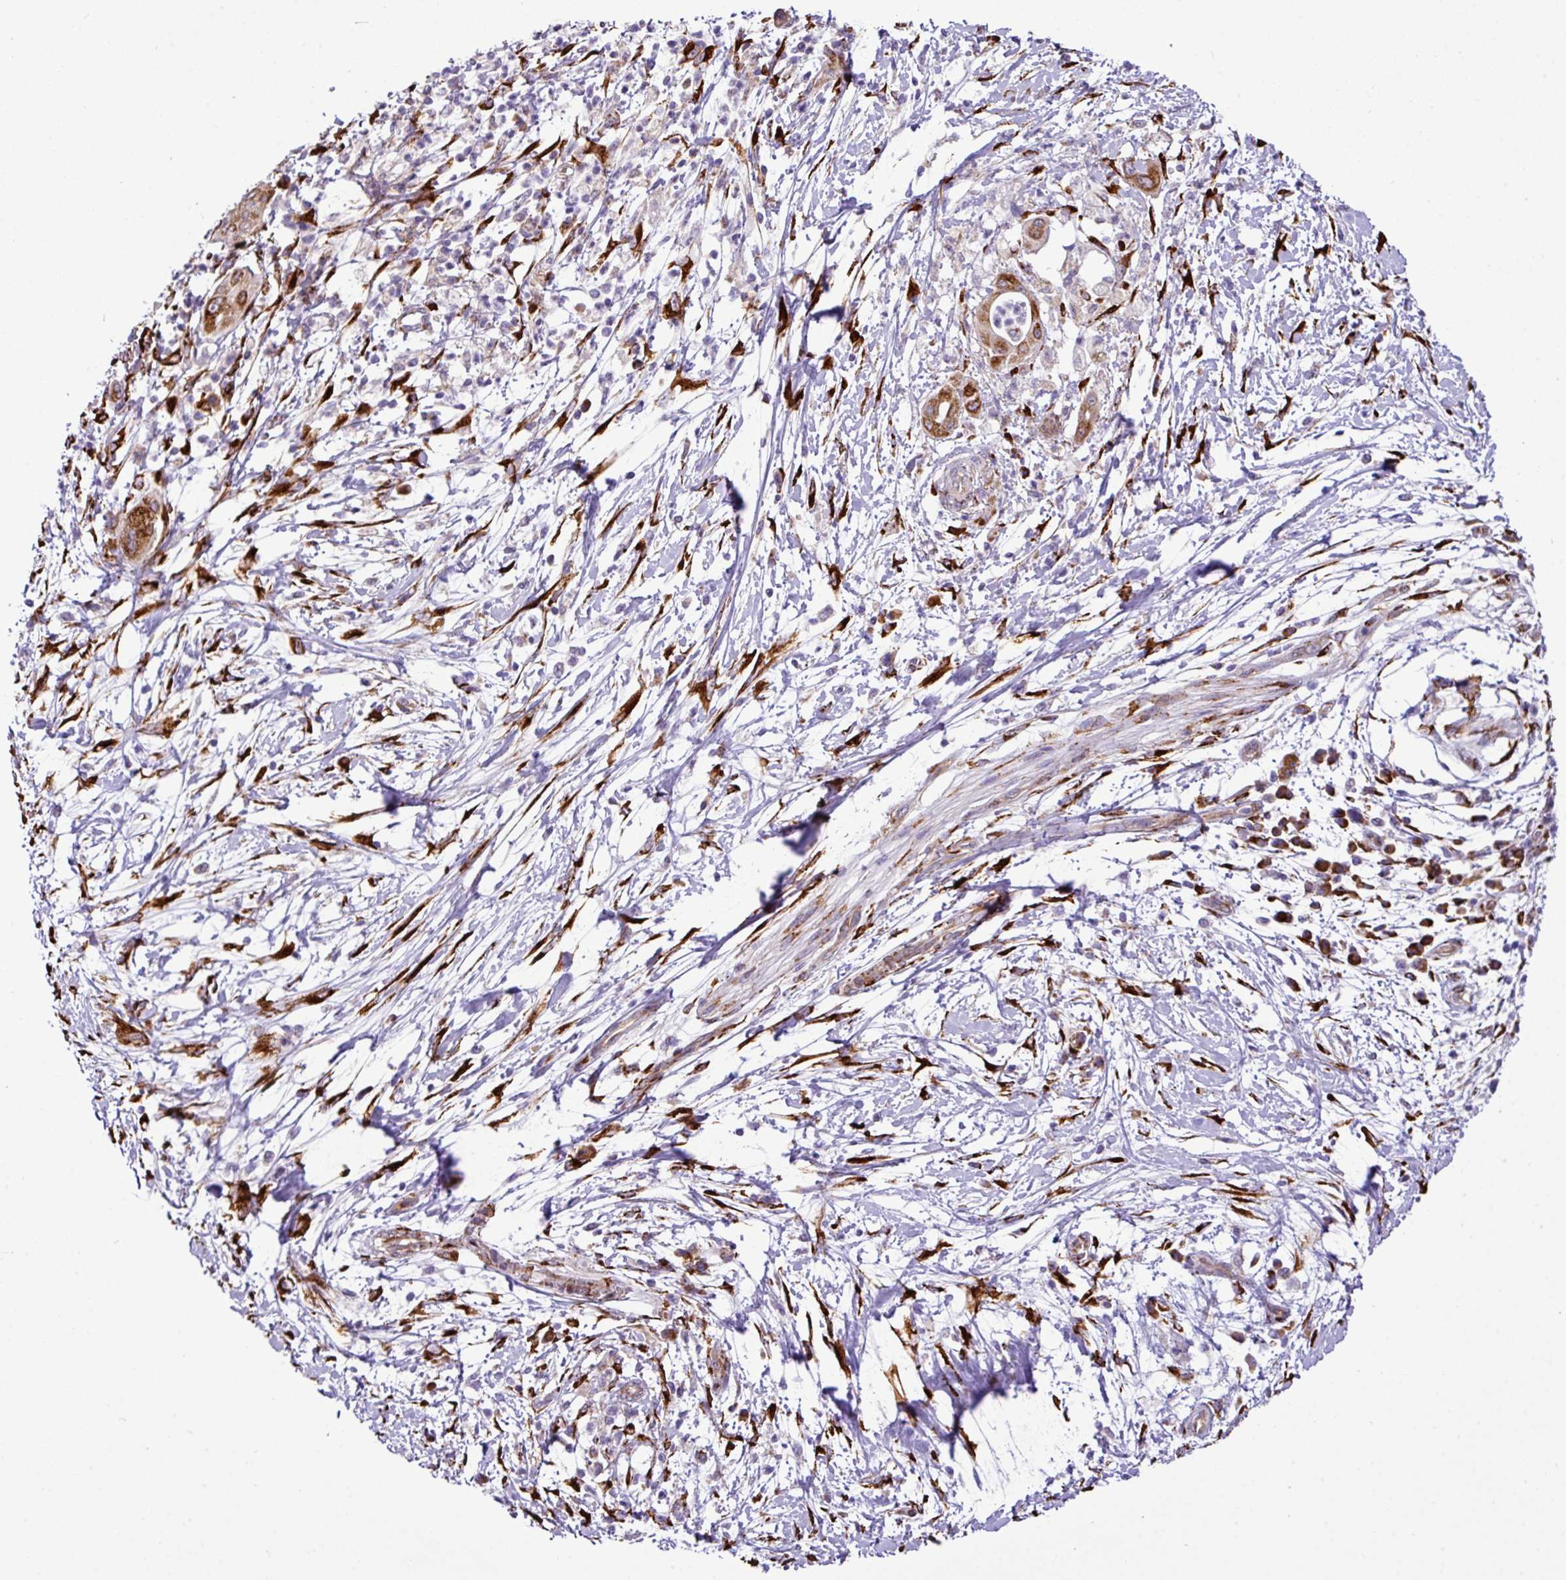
{"staining": {"intensity": "moderate", "quantity": ">75%", "location": "cytoplasmic/membranous"}, "tissue": "pancreatic cancer", "cell_type": "Tumor cells", "image_type": "cancer", "snomed": [{"axis": "morphology", "description": "Adenocarcinoma, NOS"}, {"axis": "topography", "description": "Pancreas"}], "caption": "Pancreatic cancer stained with immunohistochemistry (IHC) shows moderate cytoplasmic/membranous expression in about >75% of tumor cells.", "gene": "CFAP97", "patient": {"sex": "male", "age": 68}}